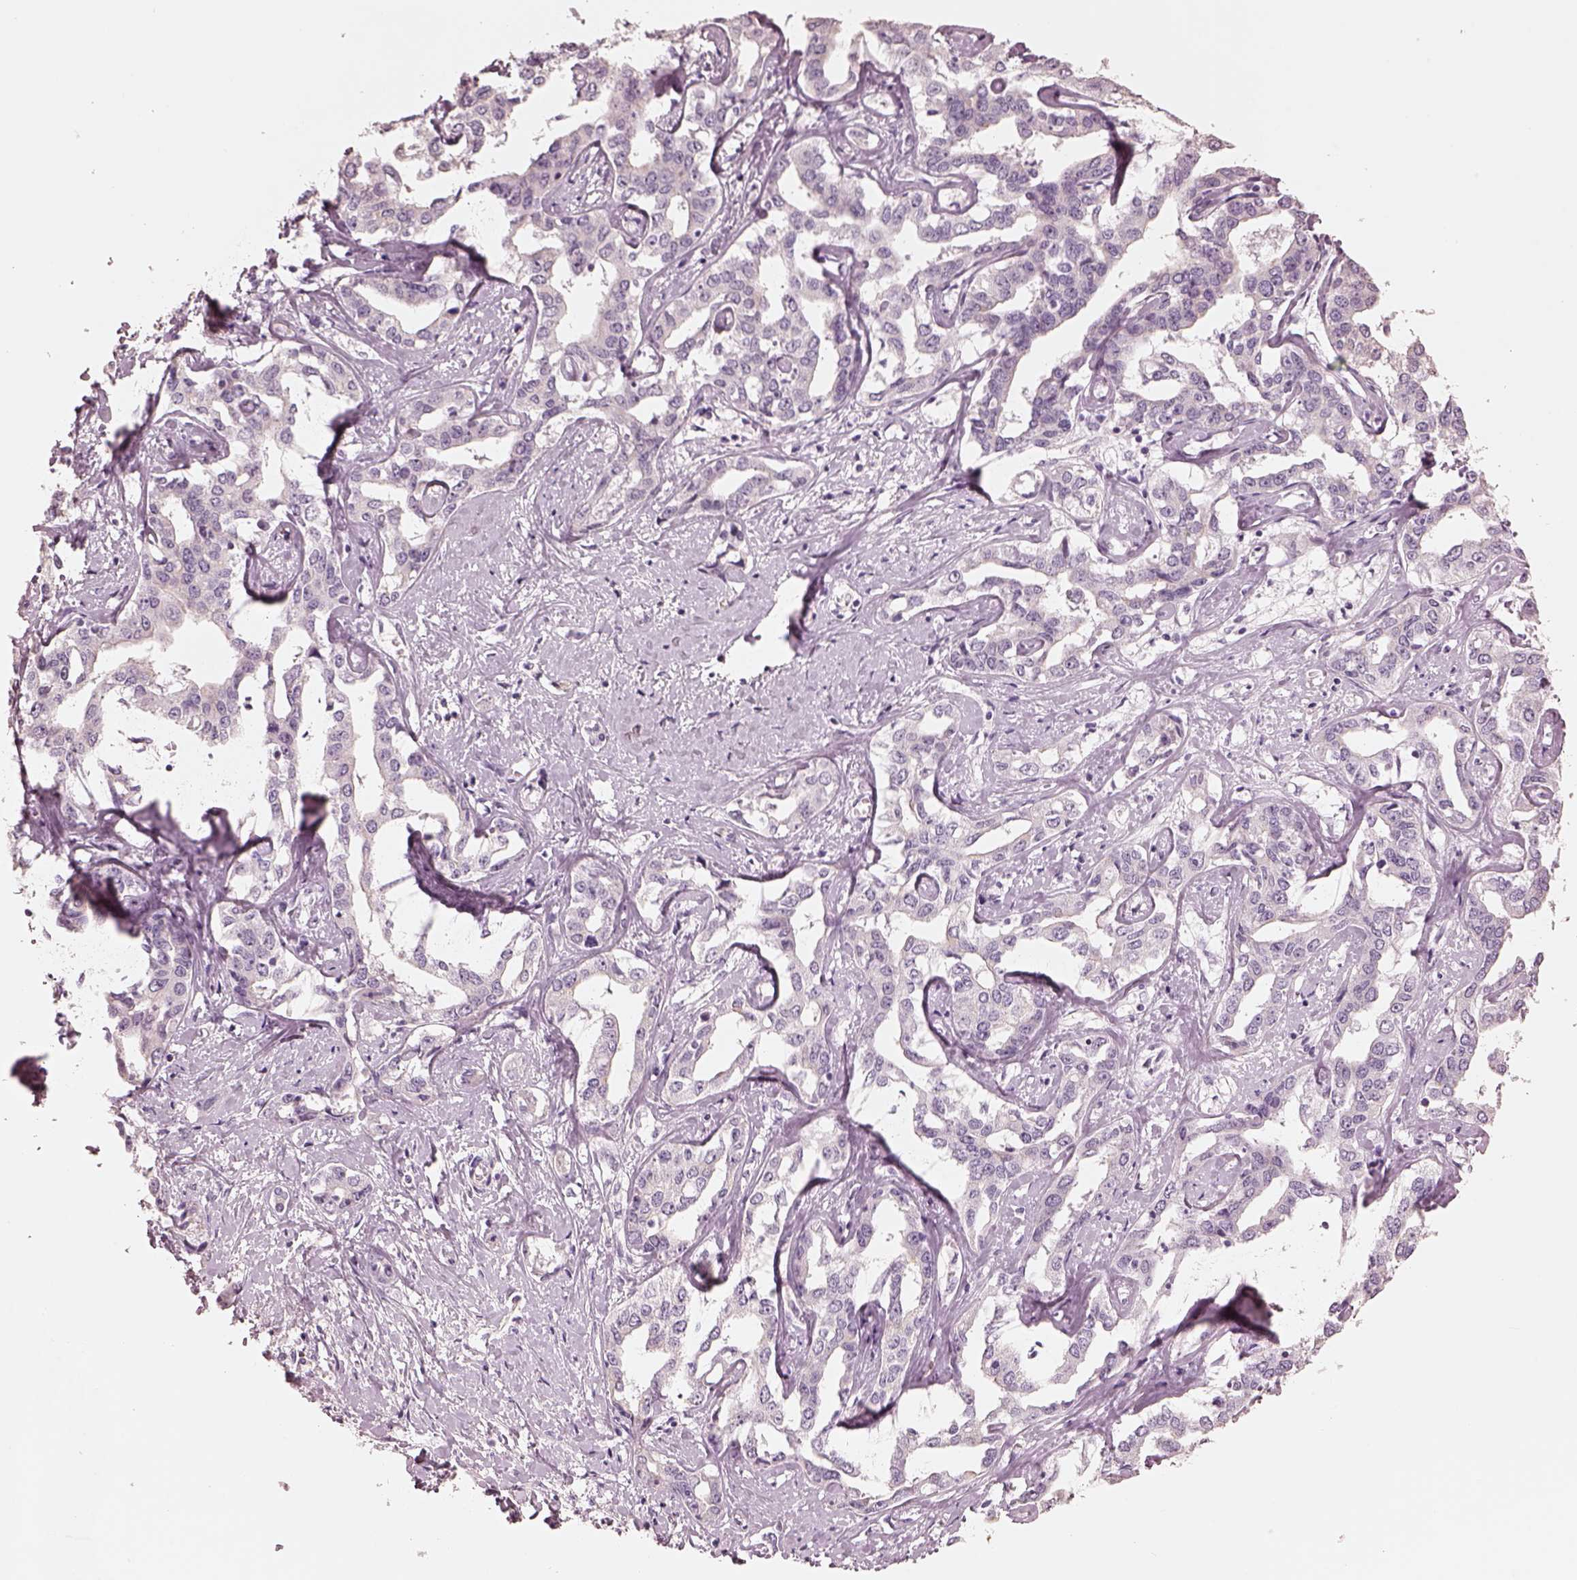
{"staining": {"intensity": "negative", "quantity": "none", "location": "none"}, "tissue": "liver cancer", "cell_type": "Tumor cells", "image_type": "cancer", "snomed": [{"axis": "morphology", "description": "Cholangiocarcinoma"}, {"axis": "topography", "description": "Liver"}], "caption": "Immunohistochemistry (IHC) histopathology image of neoplastic tissue: human cholangiocarcinoma (liver) stained with DAB (3,3'-diaminobenzidine) shows no significant protein staining in tumor cells. Brightfield microscopy of IHC stained with DAB (brown) and hematoxylin (blue), captured at high magnification.", "gene": "OPTC", "patient": {"sex": "male", "age": 59}}